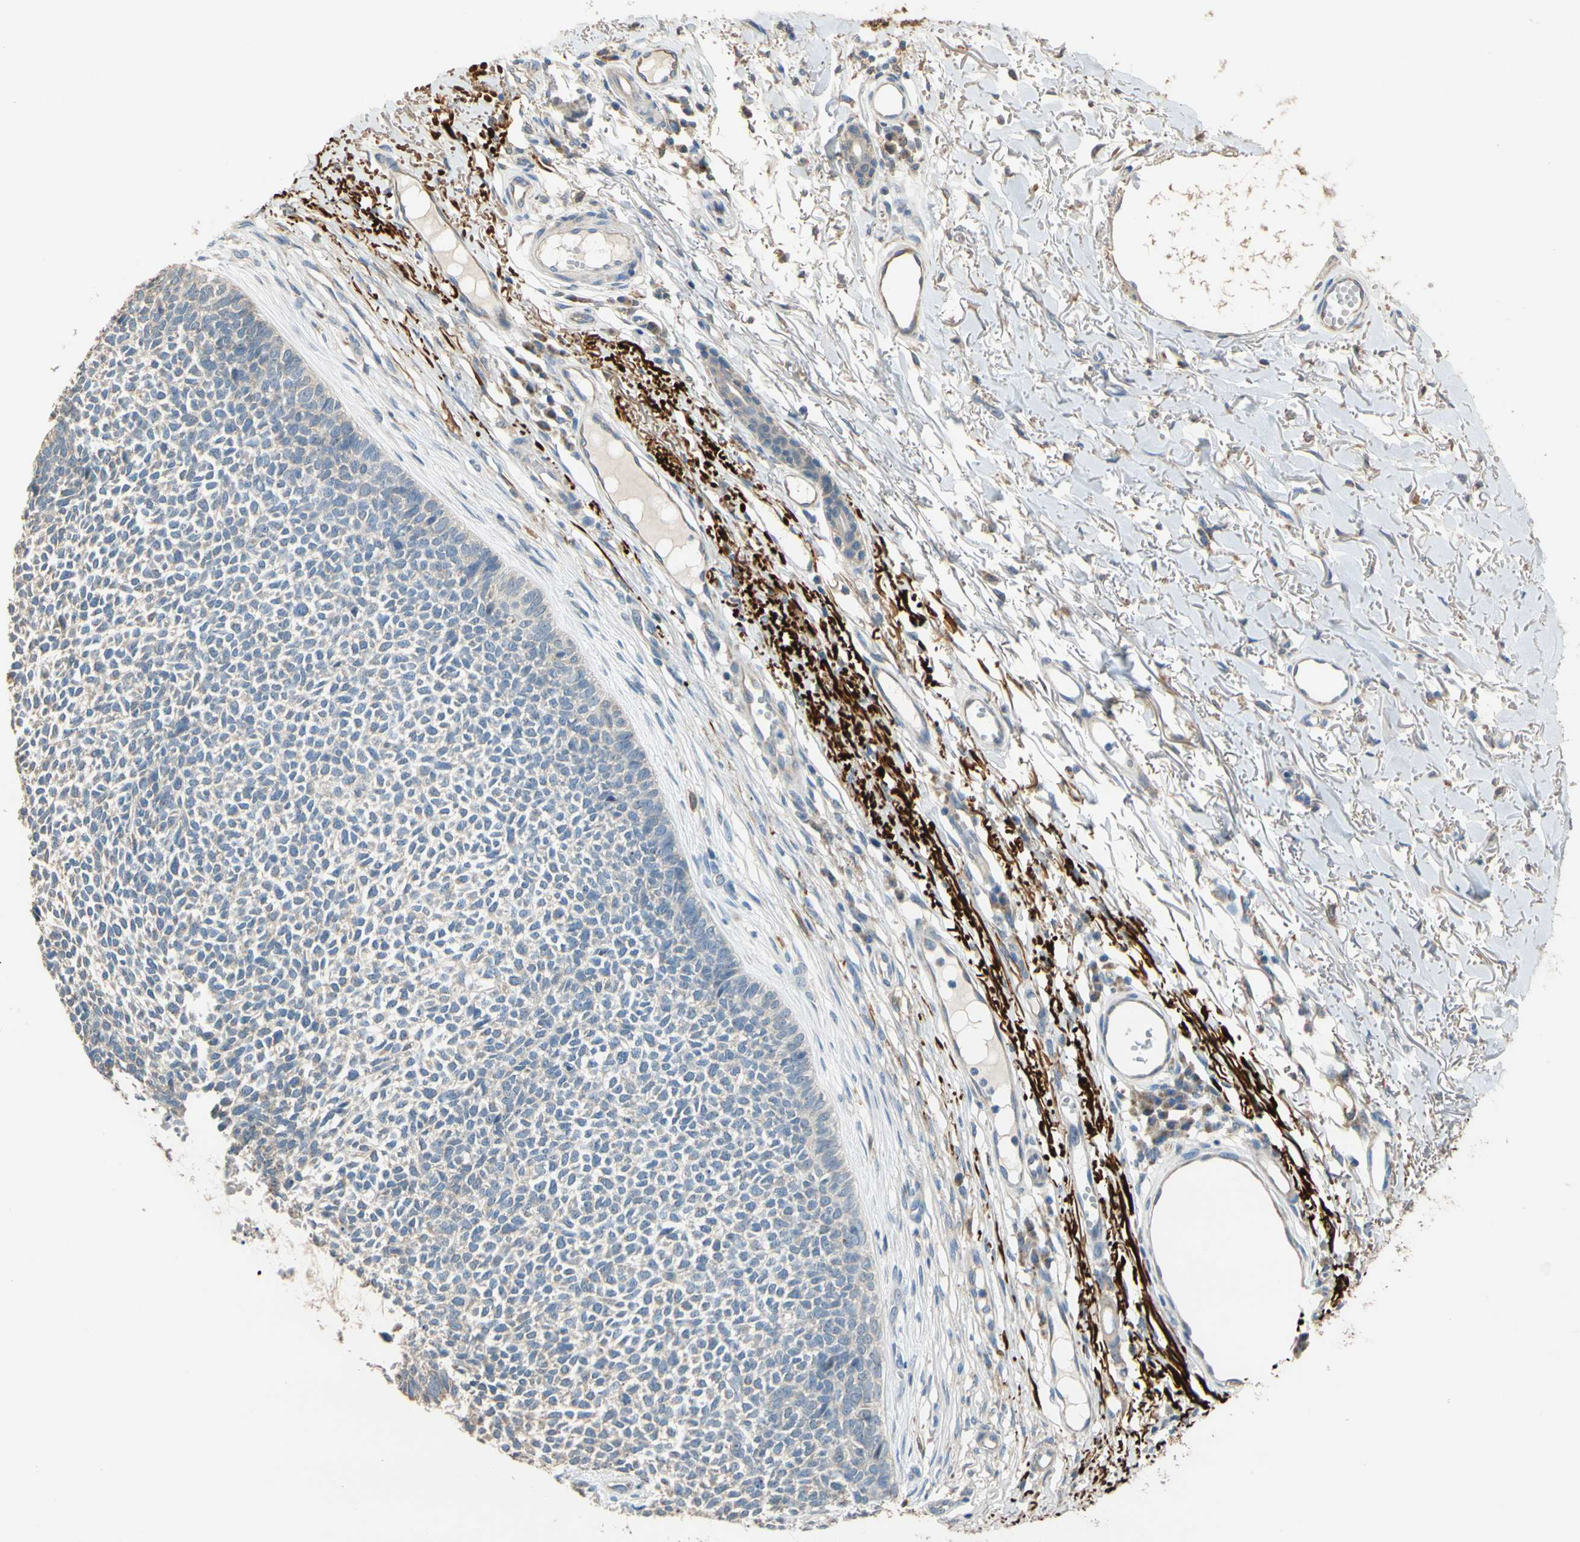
{"staining": {"intensity": "negative", "quantity": "none", "location": "none"}, "tissue": "skin cancer", "cell_type": "Tumor cells", "image_type": "cancer", "snomed": [{"axis": "morphology", "description": "Basal cell carcinoma"}, {"axis": "topography", "description": "Skin"}], "caption": "Tumor cells are negative for protein expression in human basal cell carcinoma (skin).", "gene": "ALDH1A2", "patient": {"sex": "female", "age": 84}}